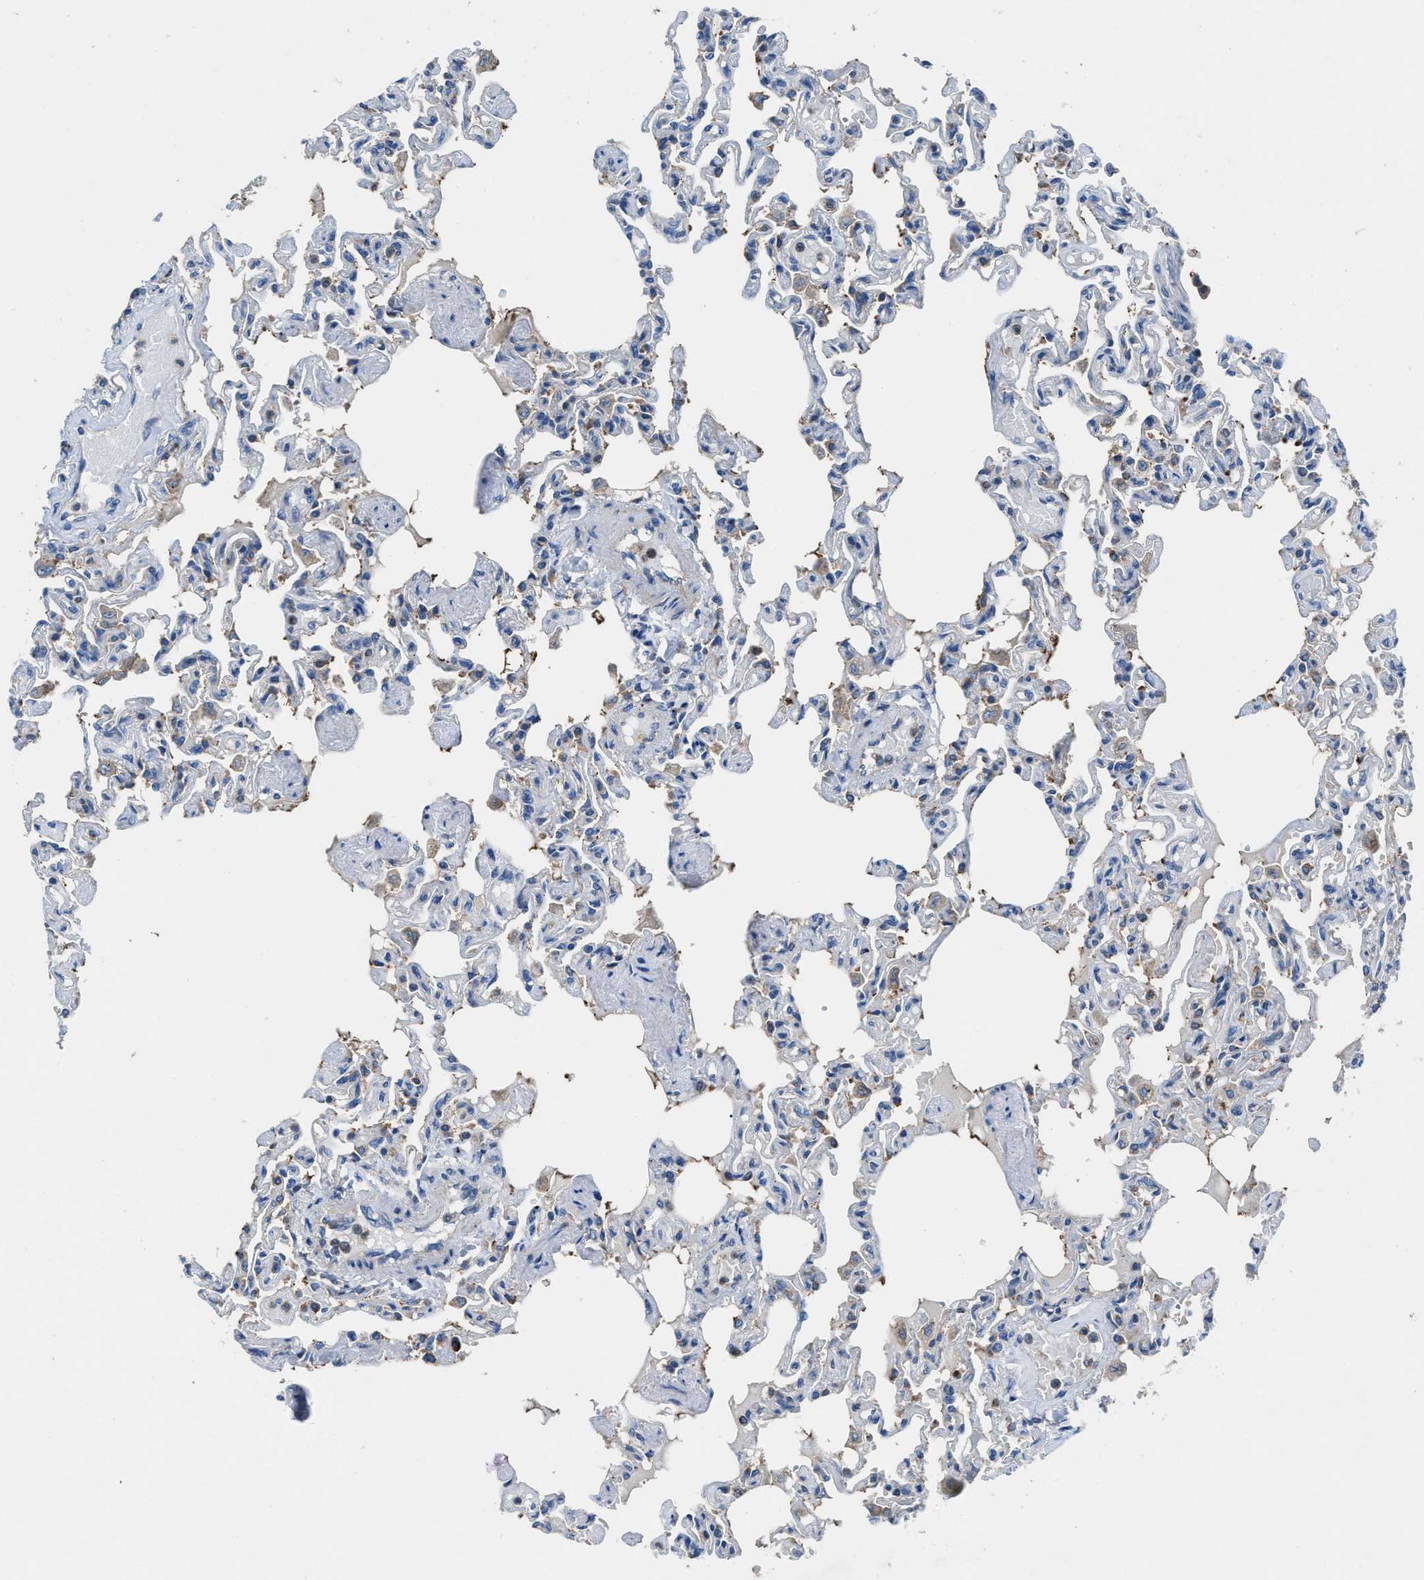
{"staining": {"intensity": "weak", "quantity": "<25%", "location": "cytoplasmic/membranous"}, "tissue": "lung", "cell_type": "Alveolar cells", "image_type": "normal", "snomed": [{"axis": "morphology", "description": "Normal tissue, NOS"}, {"axis": "topography", "description": "Lung"}], "caption": "The histopathology image demonstrates no staining of alveolar cells in unremarkable lung. Nuclei are stained in blue.", "gene": "MAP3K20", "patient": {"sex": "male", "age": 21}}